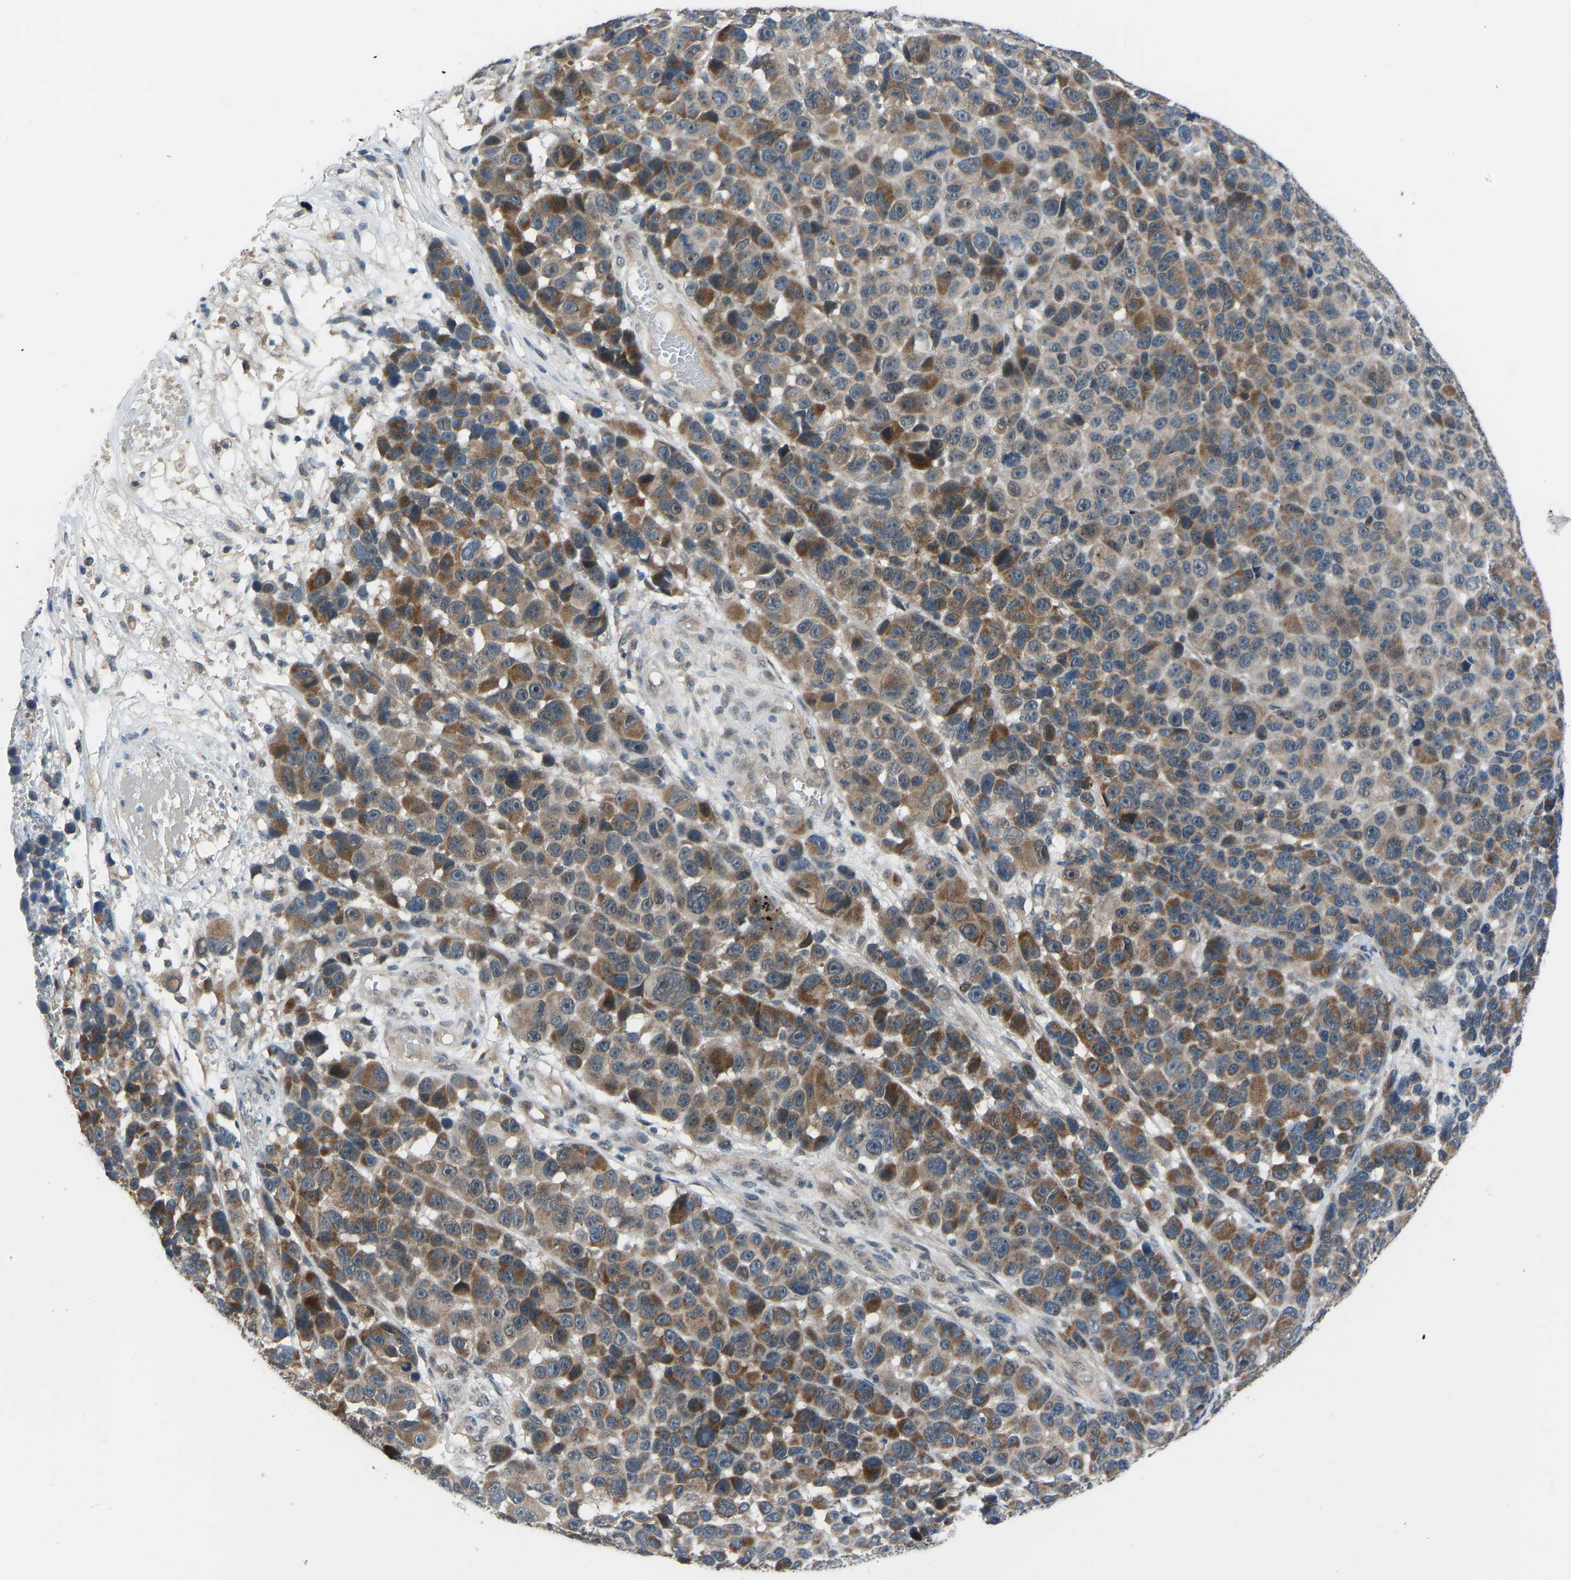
{"staining": {"intensity": "moderate", "quantity": "25%-75%", "location": "cytoplasmic/membranous"}, "tissue": "melanoma", "cell_type": "Tumor cells", "image_type": "cancer", "snomed": [{"axis": "morphology", "description": "Malignant melanoma, NOS"}, {"axis": "topography", "description": "Skin"}], "caption": "Protein expression analysis of melanoma demonstrates moderate cytoplasmic/membranous staining in approximately 25%-75% of tumor cells. Immunohistochemistry stains the protein of interest in brown and the nuclei are stained blue.", "gene": "CDK2AP1", "patient": {"sex": "male", "age": 53}}